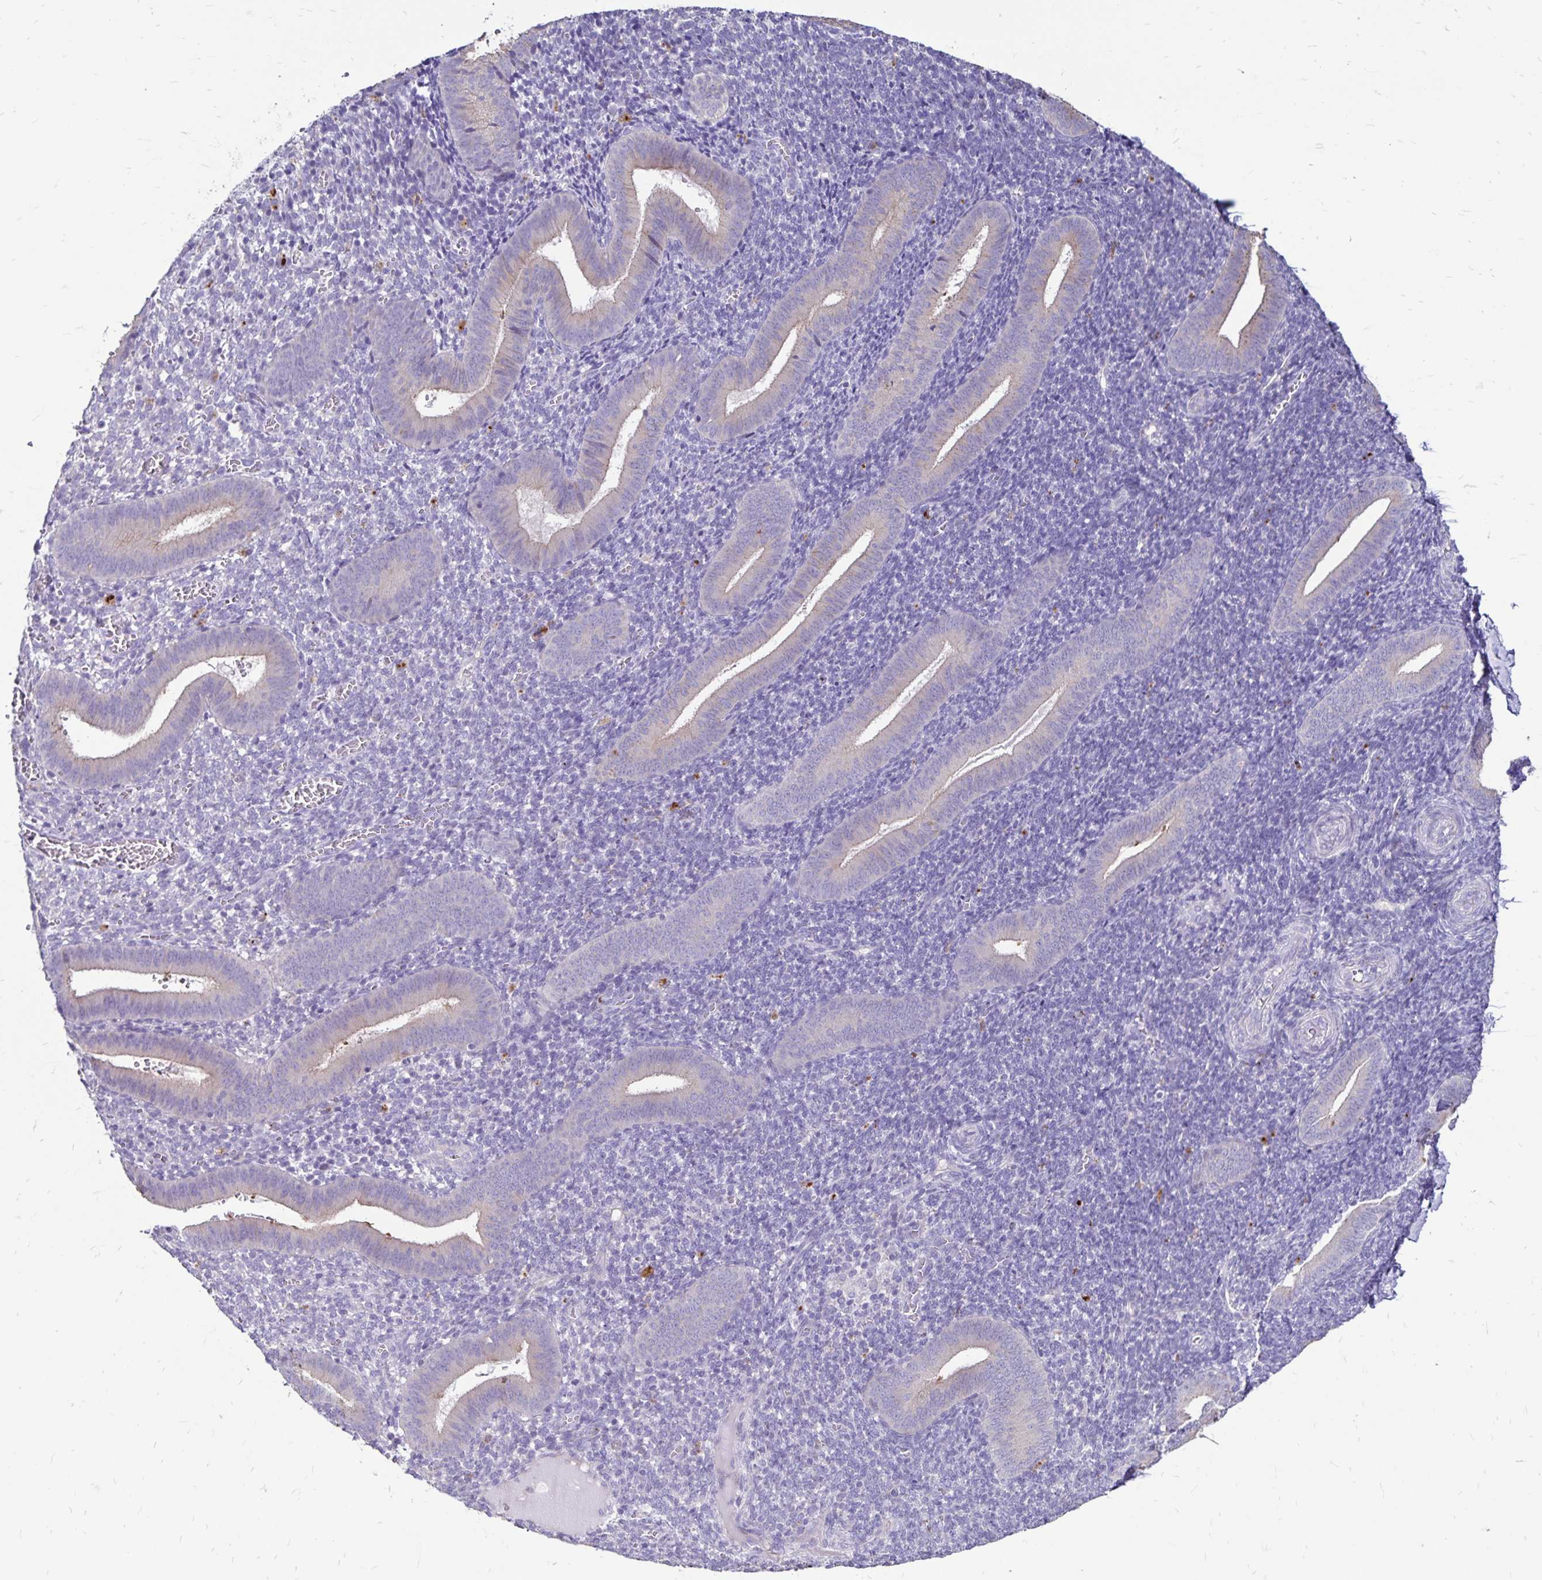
{"staining": {"intensity": "negative", "quantity": "none", "location": "none"}, "tissue": "endometrium", "cell_type": "Cells in endometrial stroma", "image_type": "normal", "snomed": [{"axis": "morphology", "description": "Normal tissue, NOS"}, {"axis": "topography", "description": "Endometrium"}], "caption": "An image of human endometrium is negative for staining in cells in endometrial stroma. (Immunohistochemistry (ihc), brightfield microscopy, high magnification).", "gene": "EVPL", "patient": {"sex": "female", "age": 25}}